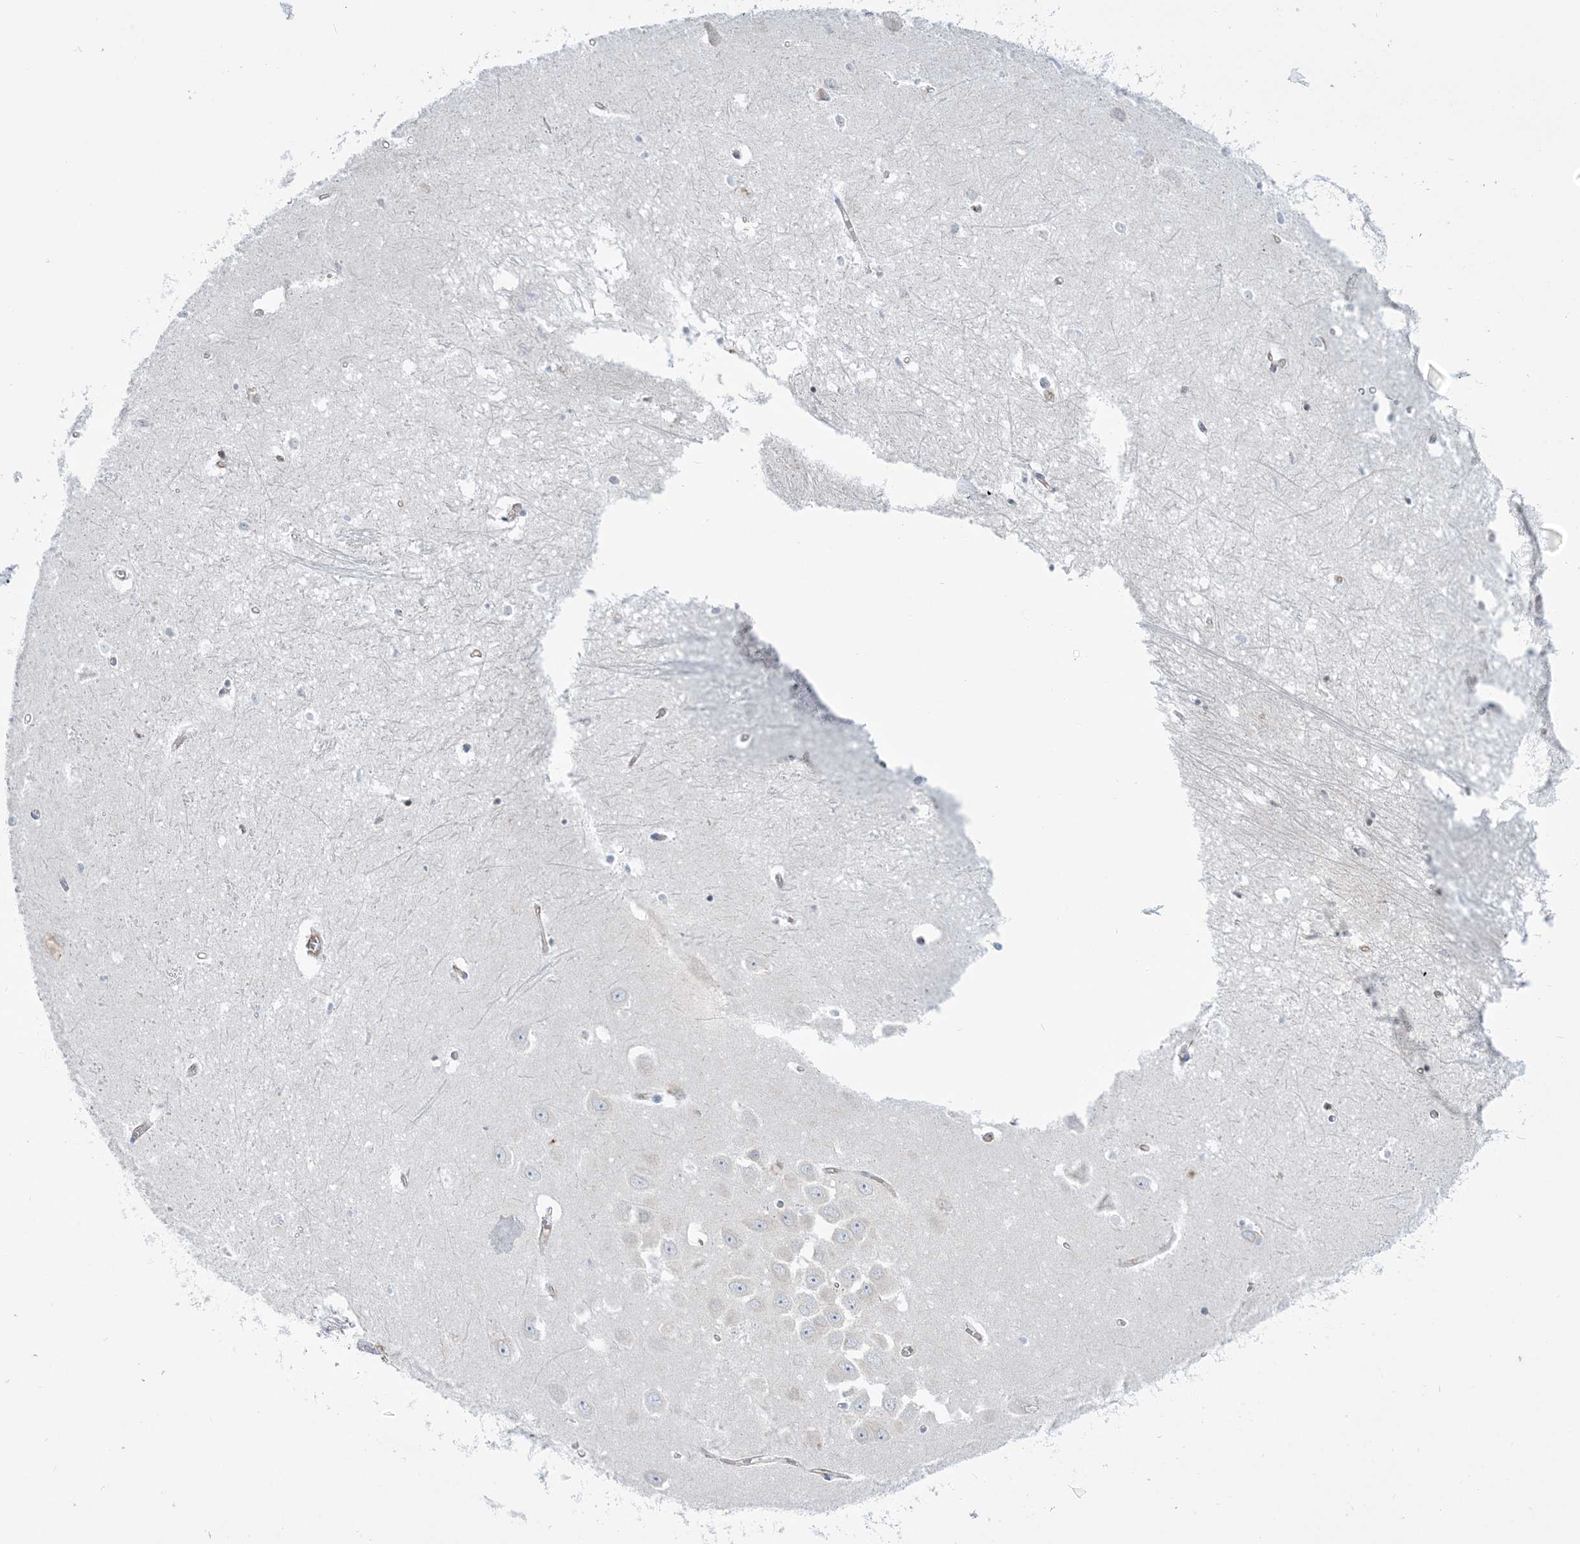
{"staining": {"intensity": "negative", "quantity": "none", "location": "none"}, "tissue": "hippocampus", "cell_type": "Glial cells", "image_type": "normal", "snomed": [{"axis": "morphology", "description": "Normal tissue, NOS"}, {"axis": "topography", "description": "Hippocampus"}], "caption": "This is an immunohistochemistry (IHC) image of unremarkable hippocampus. There is no positivity in glial cells.", "gene": "RAB11FIP5", "patient": {"sex": "female", "age": 64}}